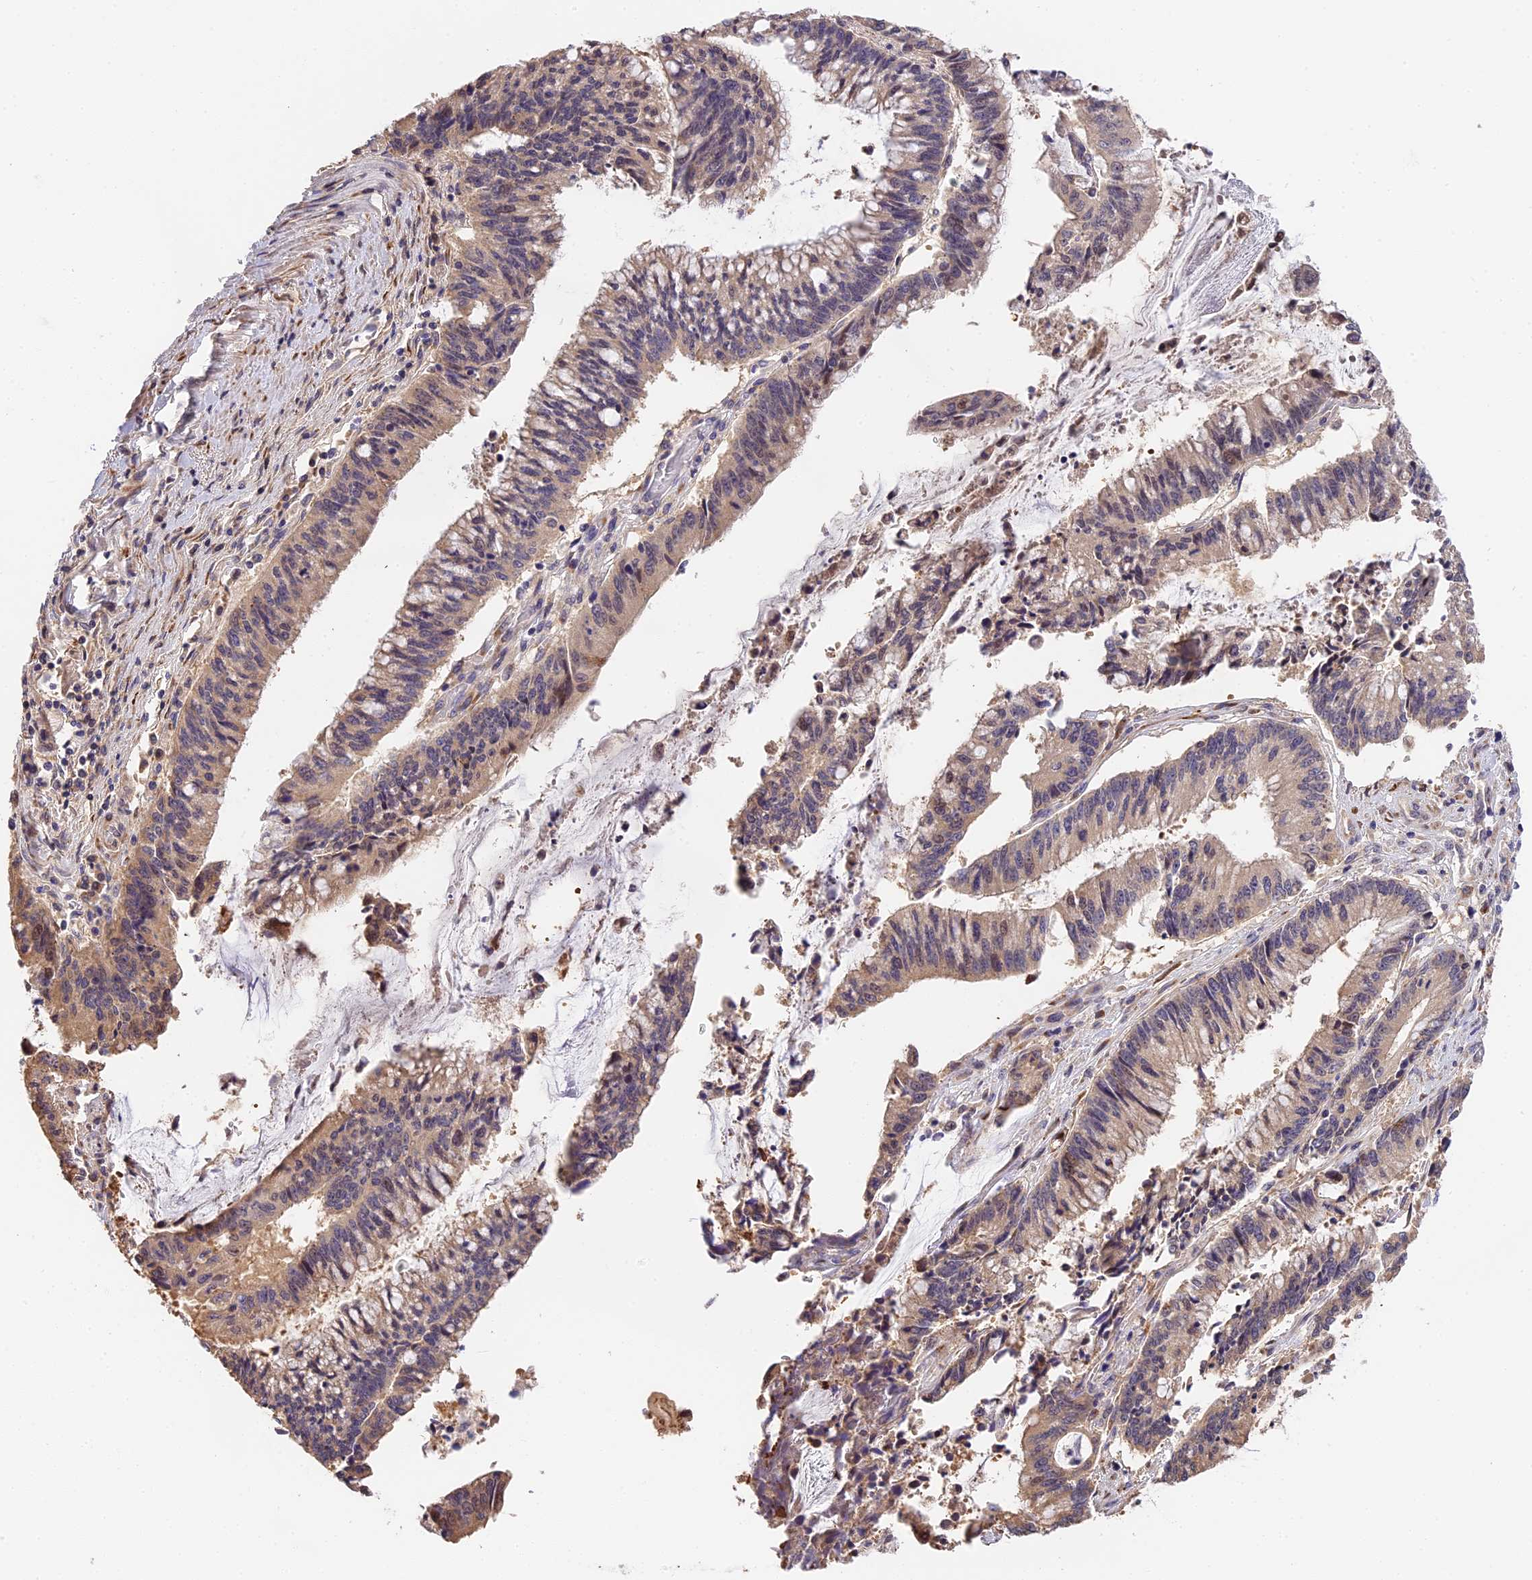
{"staining": {"intensity": "weak", "quantity": ">75%", "location": "cytoplasmic/membranous,nuclear"}, "tissue": "pancreatic cancer", "cell_type": "Tumor cells", "image_type": "cancer", "snomed": [{"axis": "morphology", "description": "Adenocarcinoma, NOS"}, {"axis": "topography", "description": "Pancreas"}], "caption": "Pancreatic cancer was stained to show a protein in brown. There is low levels of weak cytoplasmic/membranous and nuclear expression in about >75% of tumor cells. (DAB IHC with brightfield microscopy, high magnification).", "gene": "BSCL2", "patient": {"sex": "female", "age": 50}}